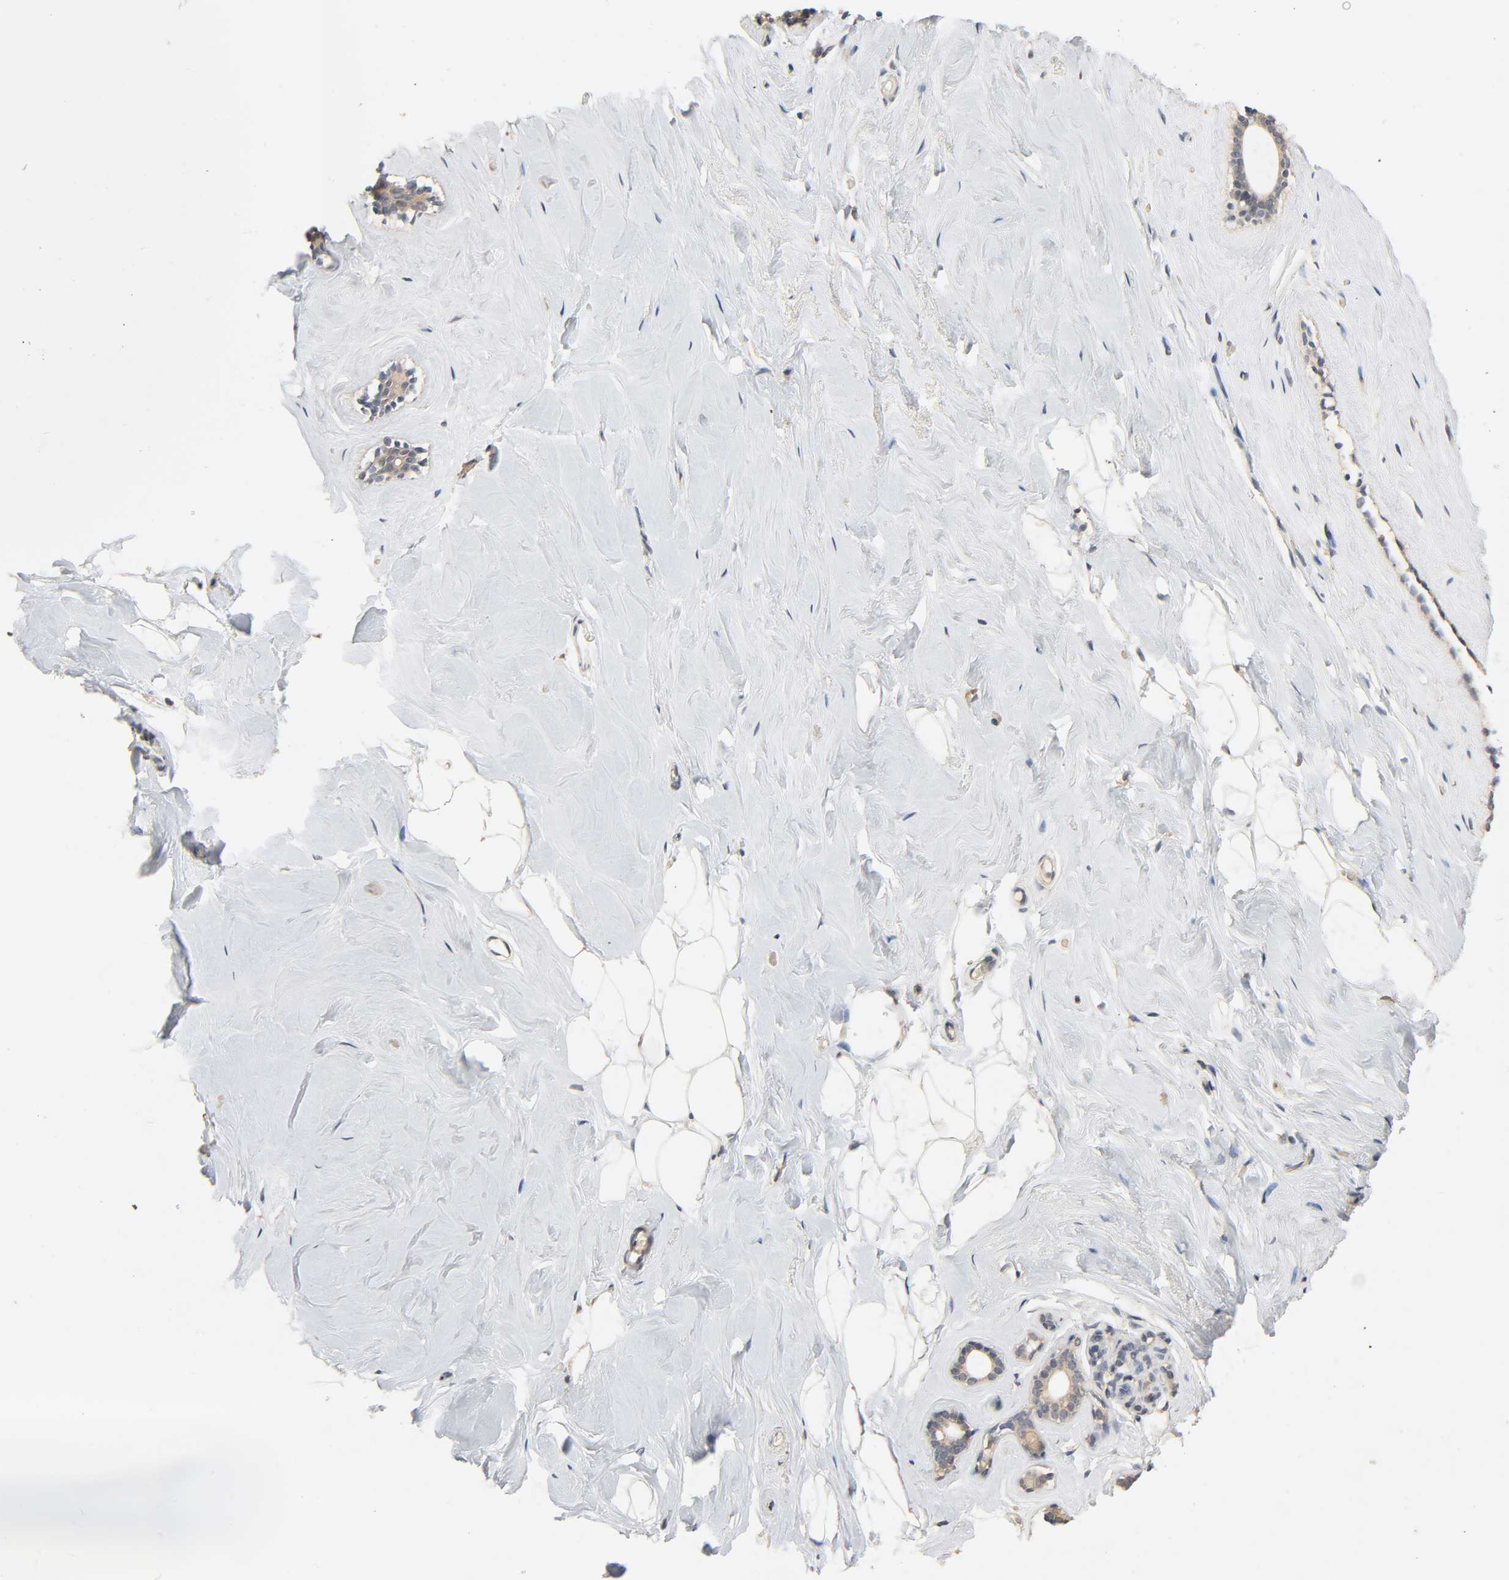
{"staining": {"intensity": "negative", "quantity": "none", "location": "none"}, "tissue": "breast", "cell_type": "Adipocytes", "image_type": "normal", "snomed": [{"axis": "morphology", "description": "Normal tissue, NOS"}, {"axis": "topography", "description": "Breast"}], "caption": "High magnification brightfield microscopy of unremarkable breast stained with DAB (brown) and counterstained with hematoxylin (blue): adipocytes show no significant expression. (DAB IHC visualized using brightfield microscopy, high magnification).", "gene": "MAGEA8", "patient": {"sex": "female", "age": 75}}